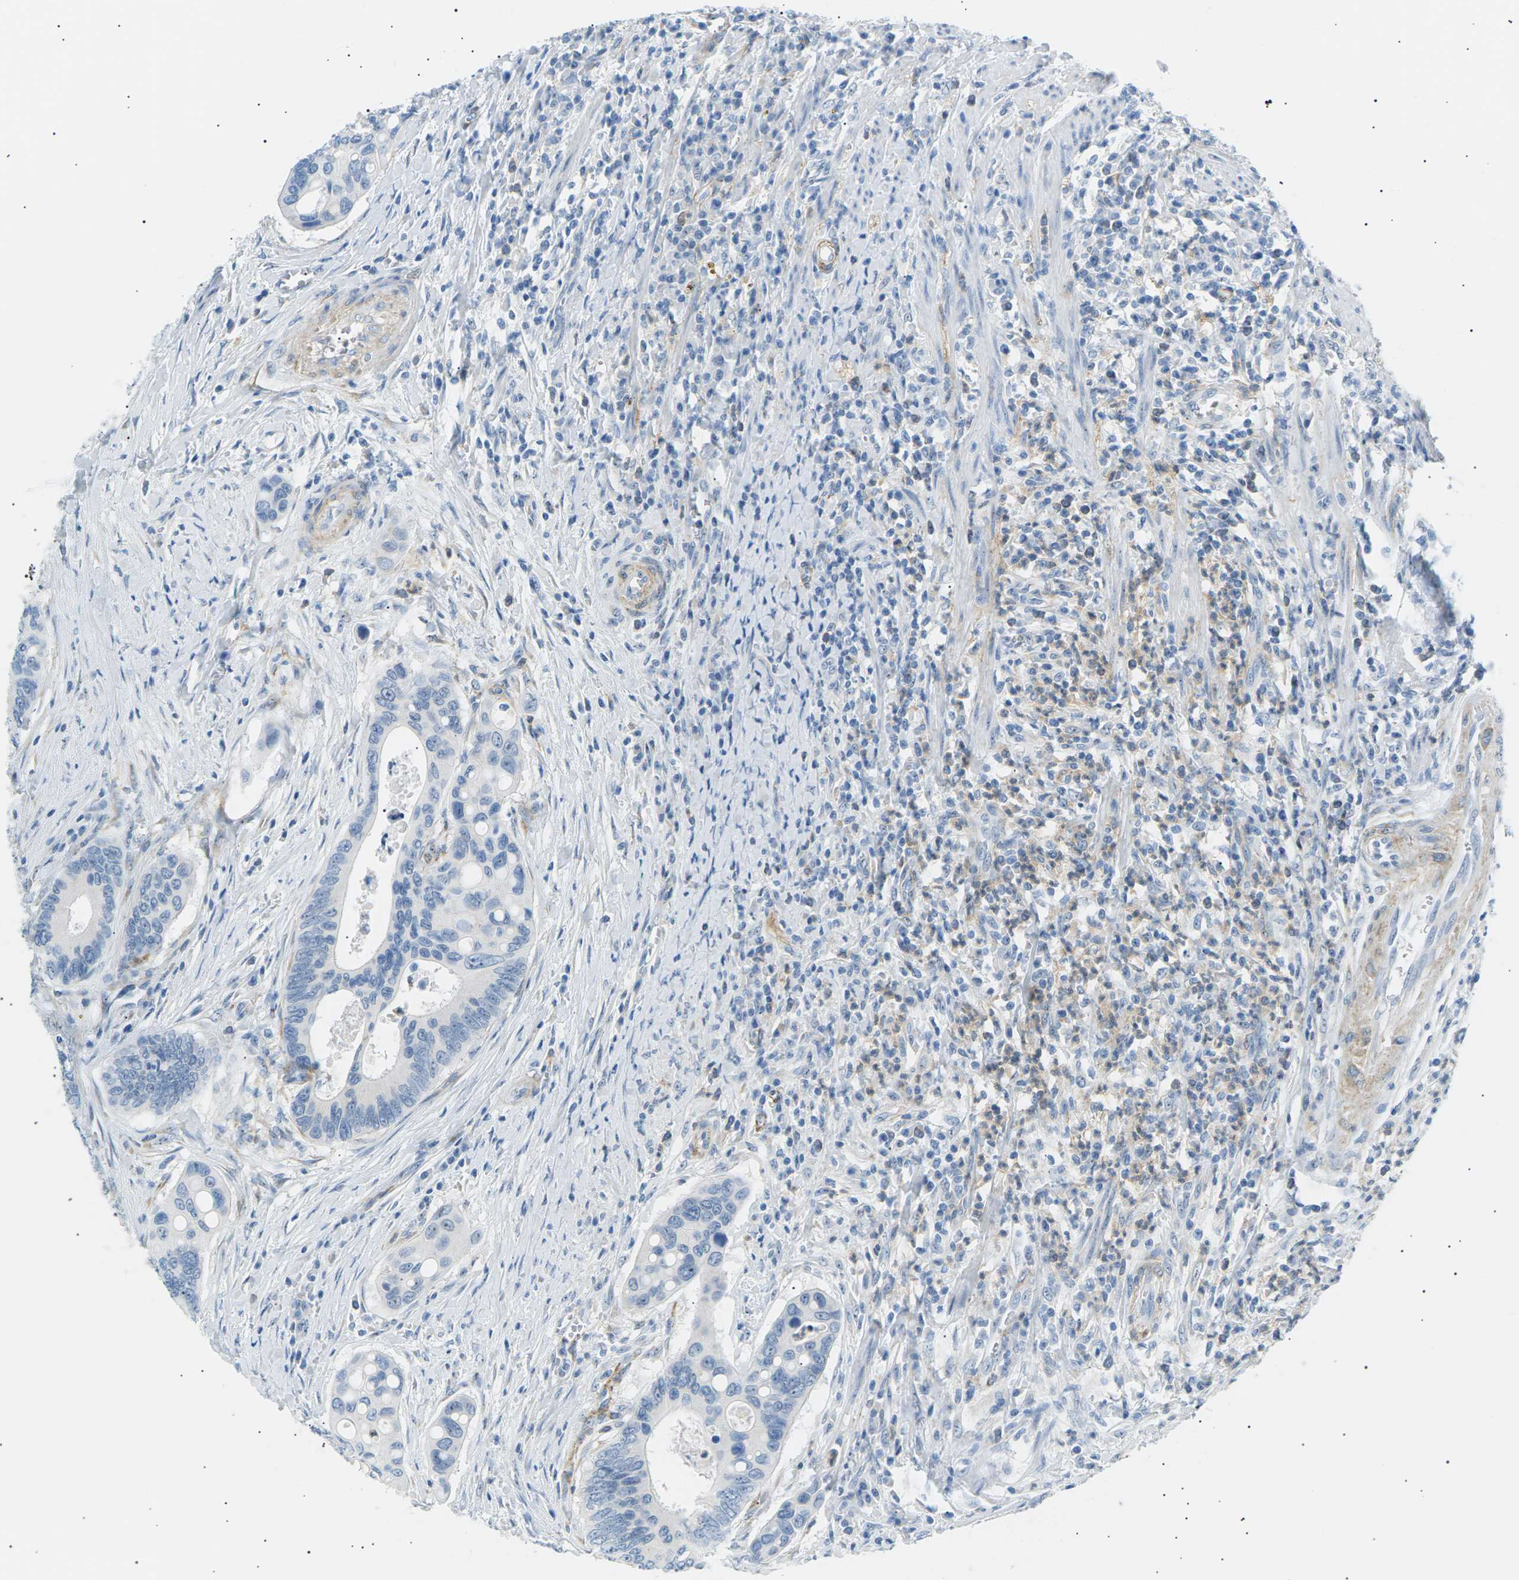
{"staining": {"intensity": "negative", "quantity": "none", "location": "none"}, "tissue": "colorectal cancer", "cell_type": "Tumor cells", "image_type": "cancer", "snomed": [{"axis": "morphology", "description": "Inflammation, NOS"}, {"axis": "morphology", "description": "Adenocarcinoma, NOS"}, {"axis": "topography", "description": "Colon"}], "caption": "The IHC photomicrograph has no significant positivity in tumor cells of adenocarcinoma (colorectal) tissue.", "gene": "SEPTIN5", "patient": {"sex": "male", "age": 72}}